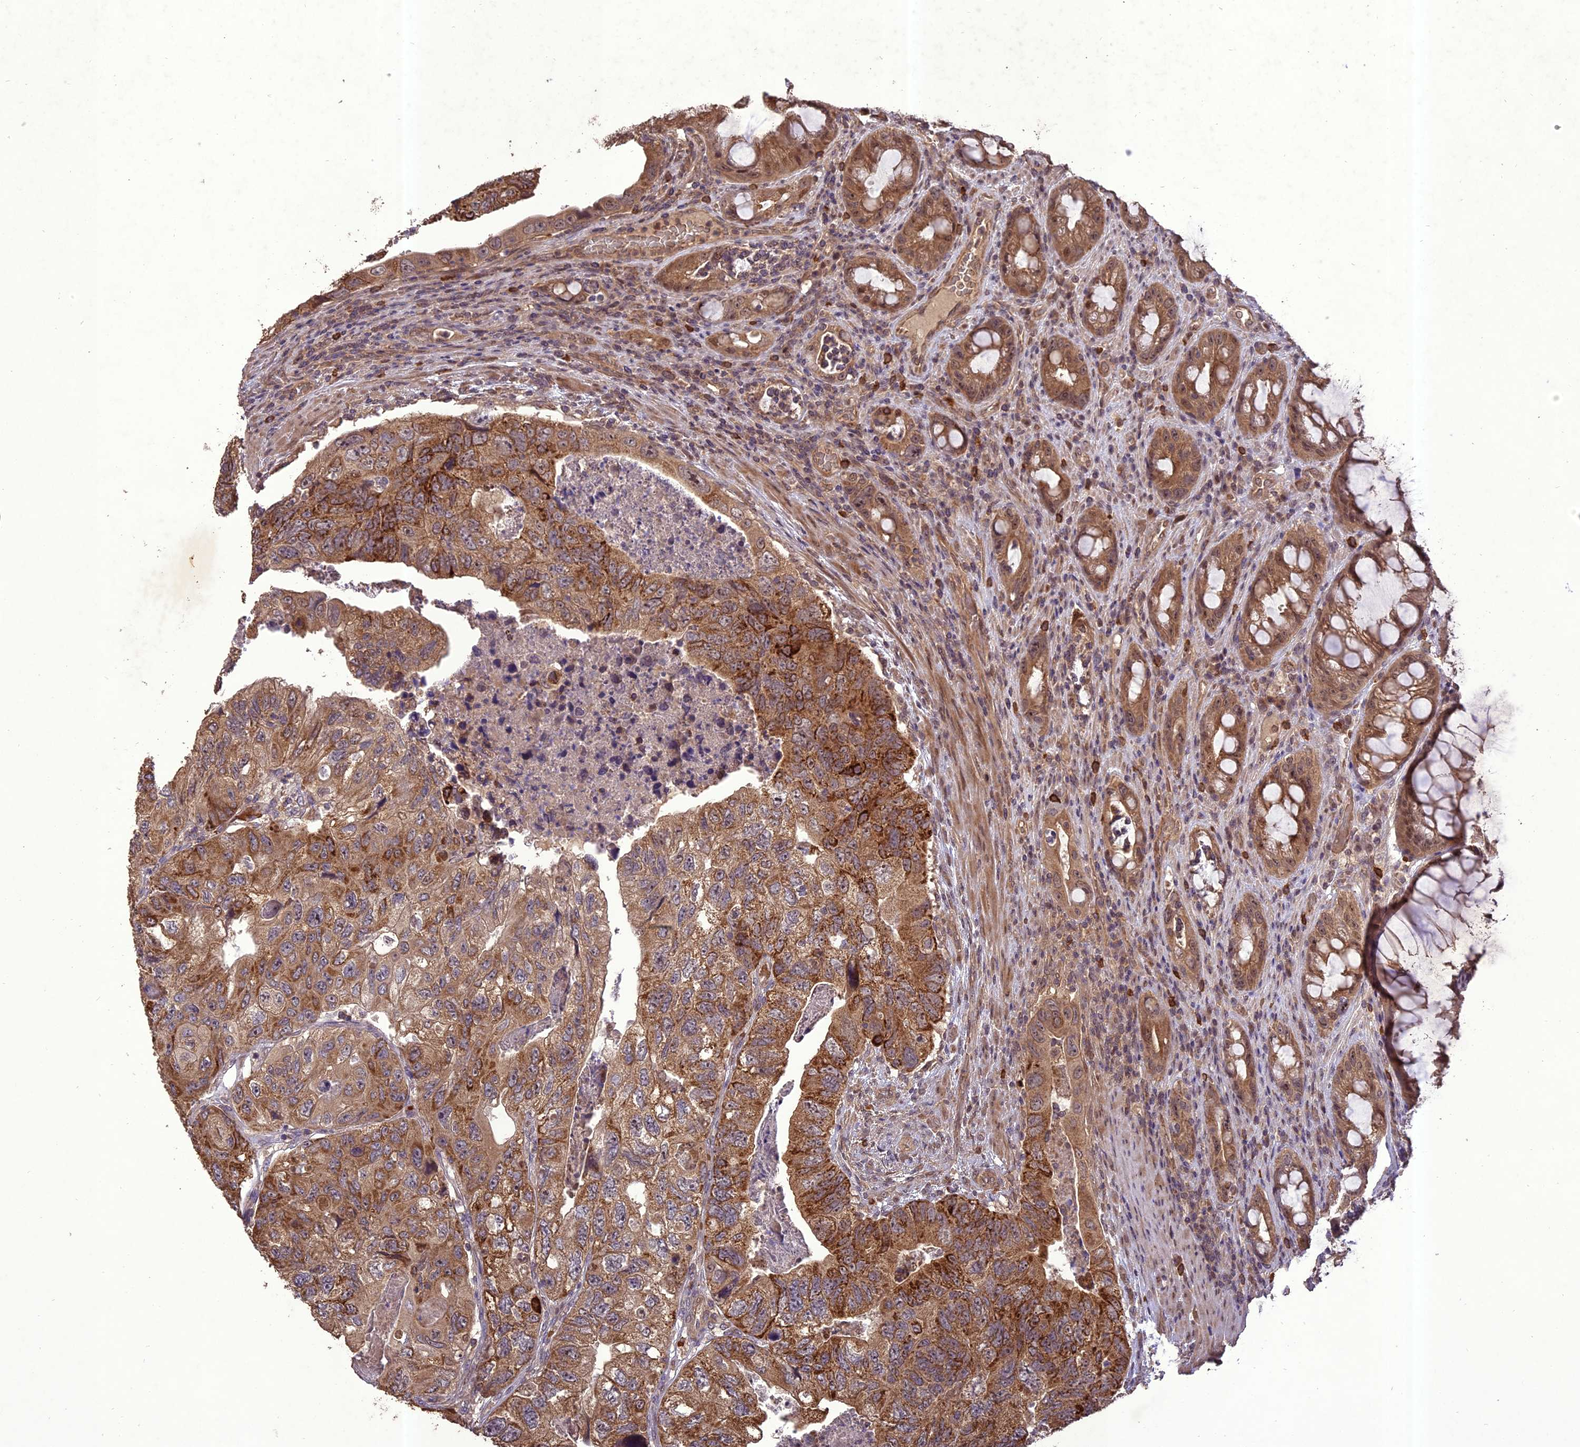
{"staining": {"intensity": "strong", "quantity": "25%-75%", "location": "cytoplasmic/membranous"}, "tissue": "colorectal cancer", "cell_type": "Tumor cells", "image_type": "cancer", "snomed": [{"axis": "morphology", "description": "Adenocarcinoma, NOS"}, {"axis": "topography", "description": "Rectum"}], "caption": "Brown immunohistochemical staining in human colorectal cancer (adenocarcinoma) demonstrates strong cytoplasmic/membranous positivity in approximately 25%-75% of tumor cells. (DAB (3,3'-diaminobenzidine) IHC, brown staining for protein, blue staining for nuclei).", "gene": "TIGD7", "patient": {"sex": "male", "age": 63}}